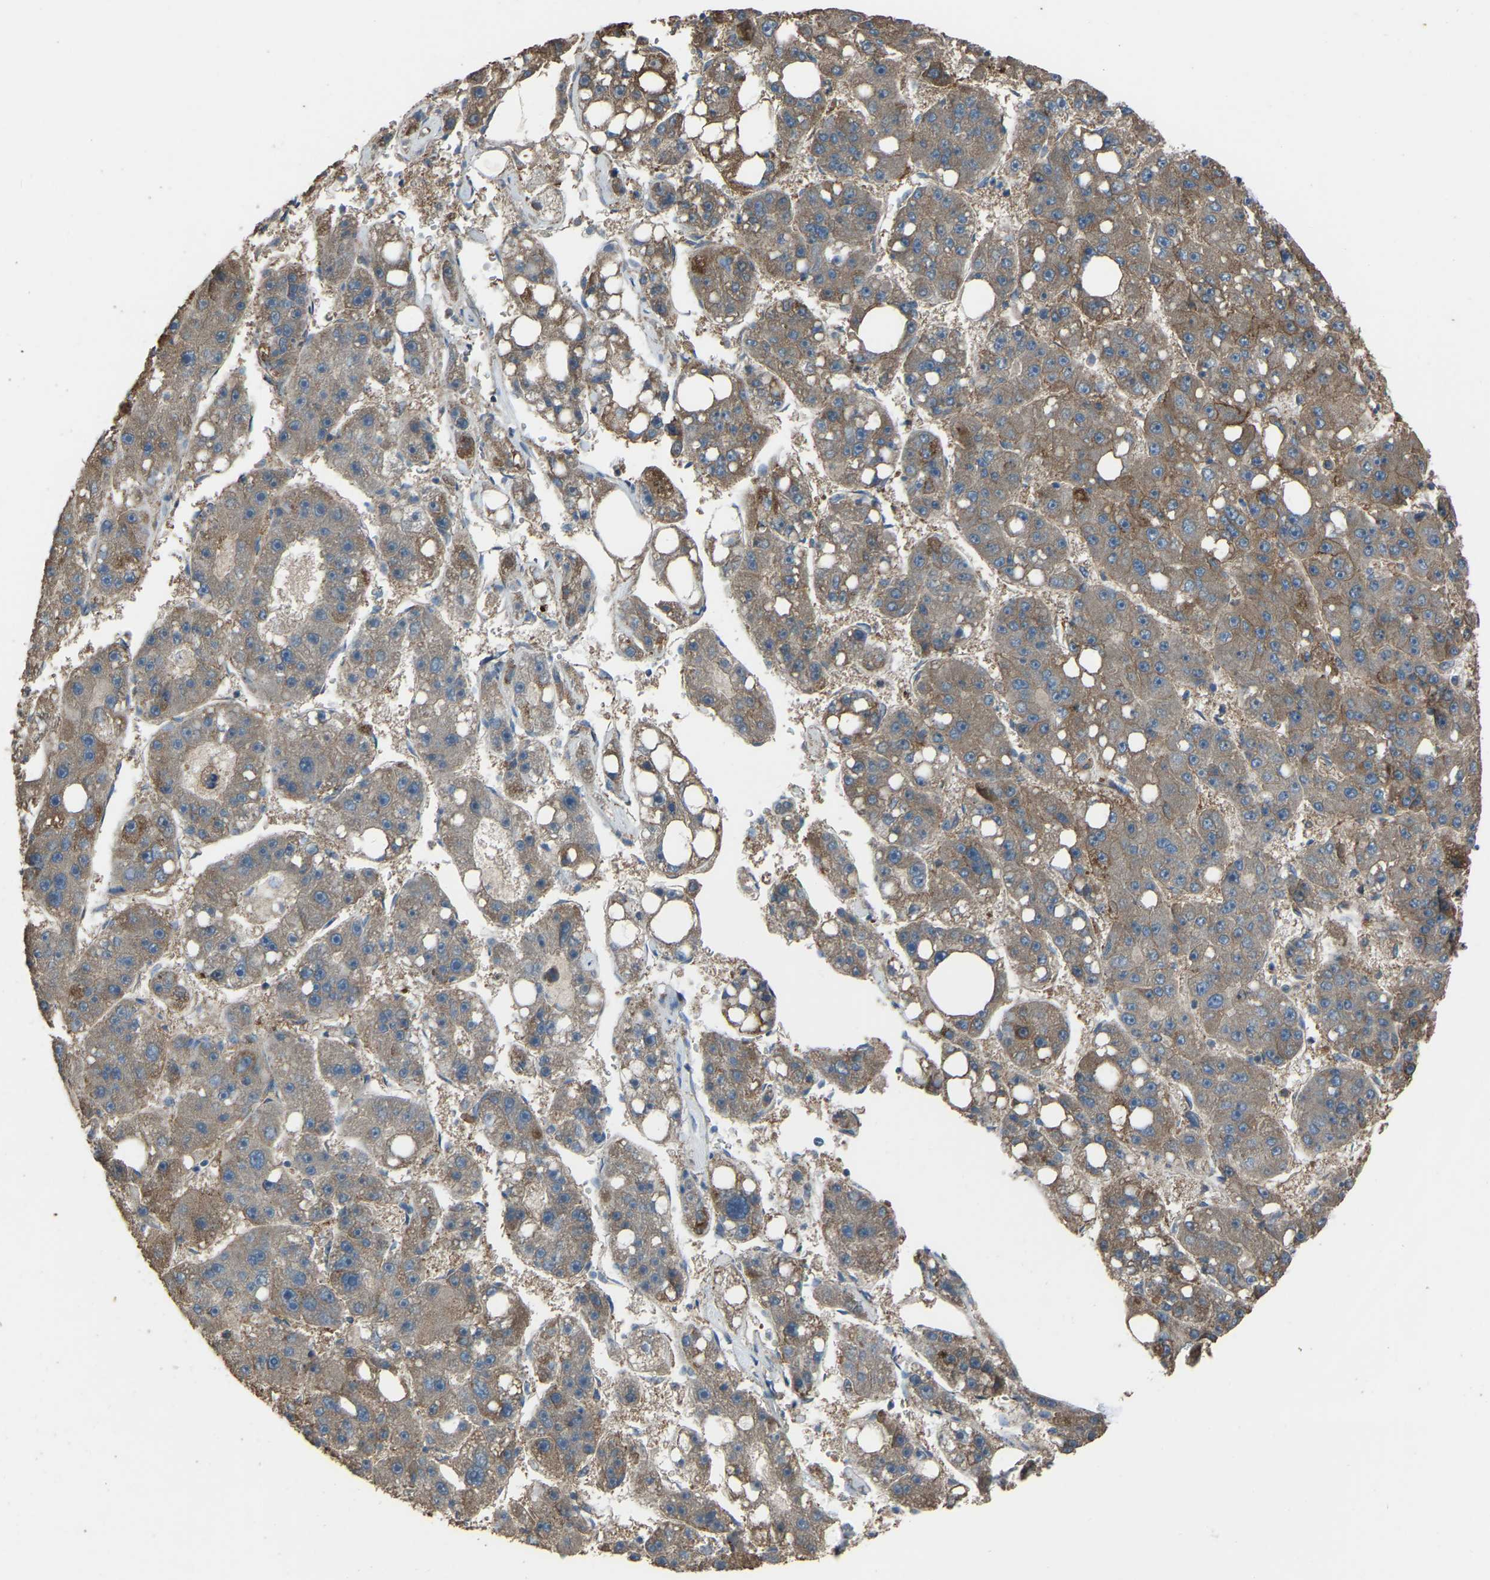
{"staining": {"intensity": "moderate", "quantity": "25%-75%", "location": "cytoplasmic/membranous"}, "tissue": "liver cancer", "cell_type": "Tumor cells", "image_type": "cancer", "snomed": [{"axis": "morphology", "description": "Carcinoma, Hepatocellular, NOS"}, {"axis": "topography", "description": "Liver"}], "caption": "The micrograph demonstrates staining of liver cancer, revealing moderate cytoplasmic/membranous protein positivity (brown color) within tumor cells.", "gene": "SLC4A2", "patient": {"sex": "female", "age": 61}}